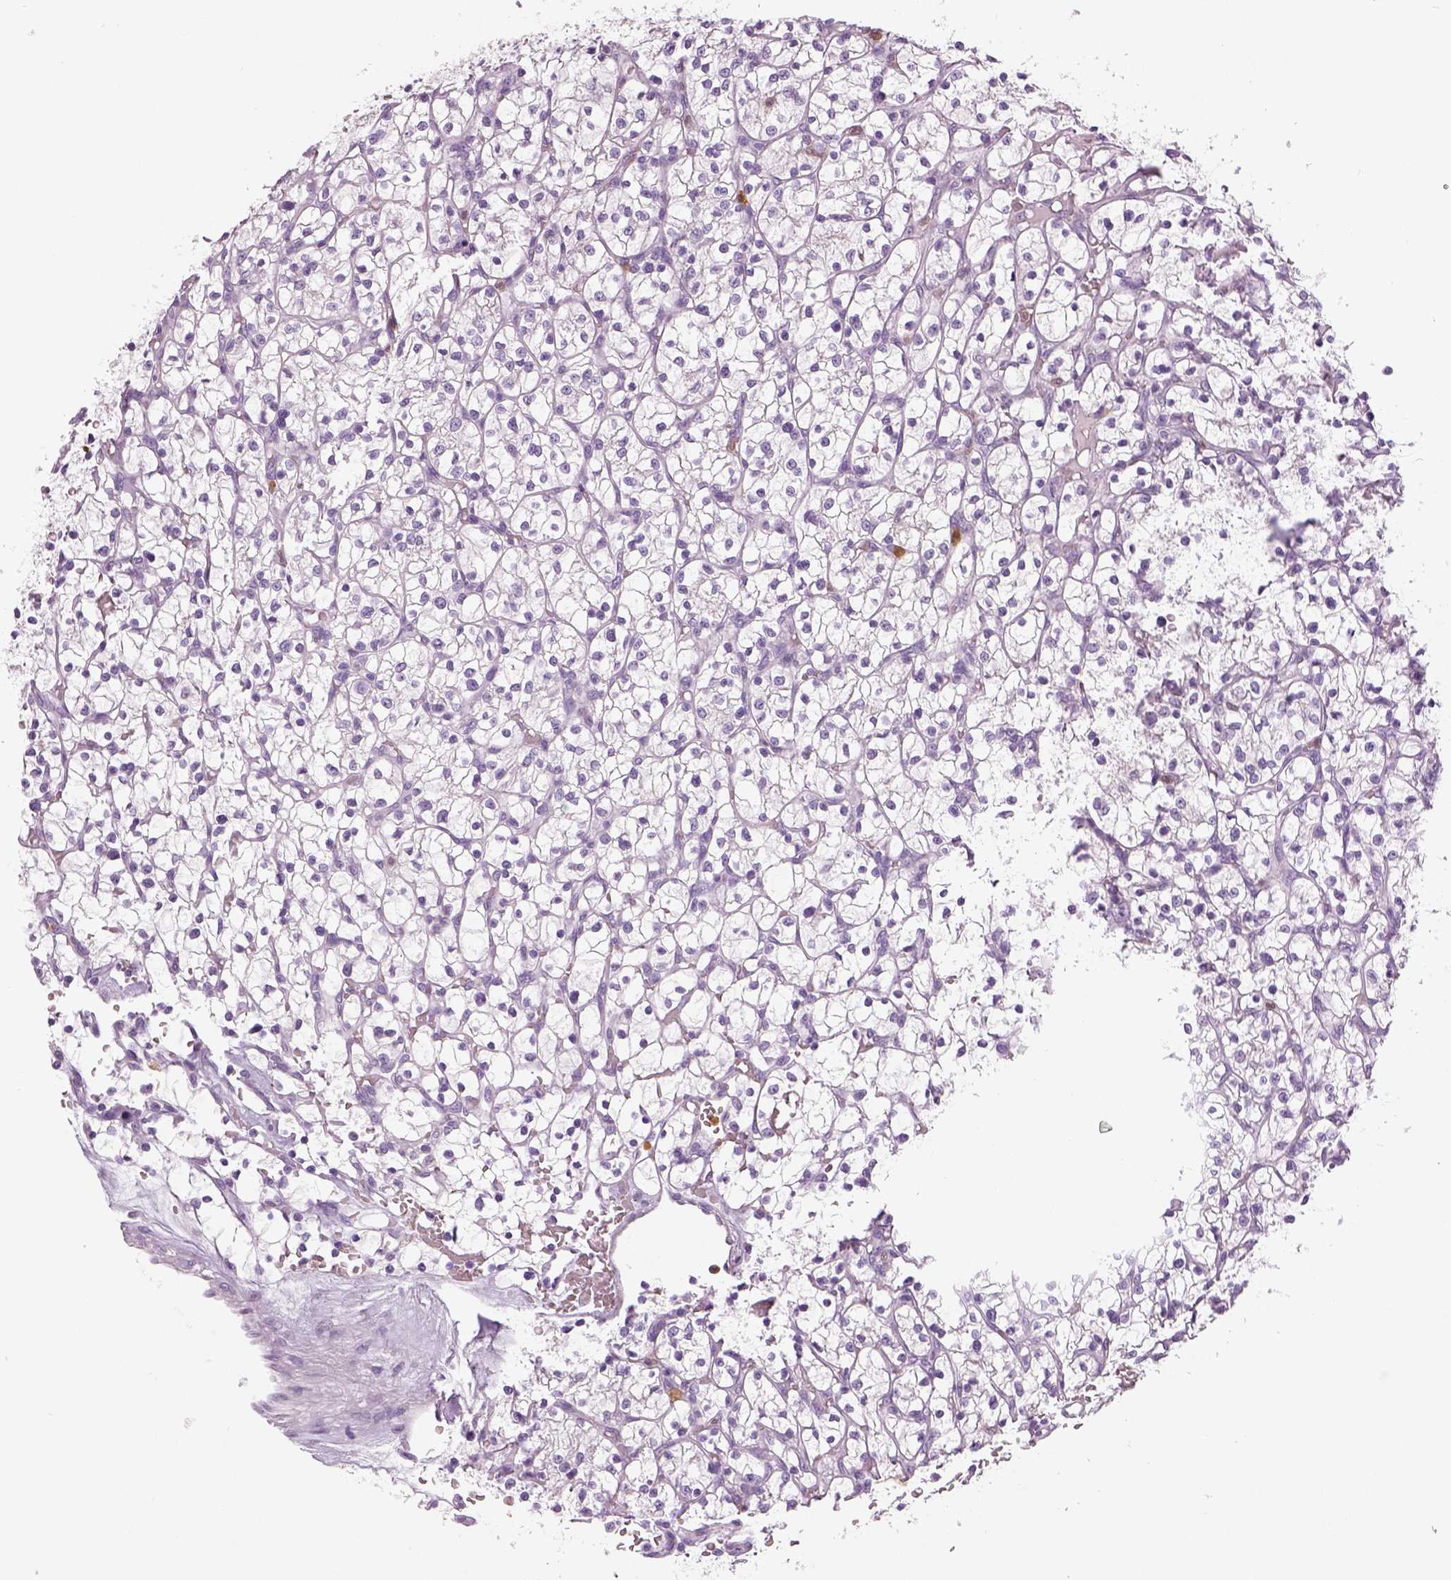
{"staining": {"intensity": "negative", "quantity": "none", "location": "none"}, "tissue": "renal cancer", "cell_type": "Tumor cells", "image_type": "cancer", "snomed": [{"axis": "morphology", "description": "Adenocarcinoma, NOS"}, {"axis": "topography", "description": "Kidney"}], "caption": "Immunohistochemistry histopathology image of neoplastic tissue: adenocarcinoma (renal) stained with DAB shows no significant protein positivity in tumor cells. (DAB immunohistochemistry with hematoxylin counter stain).", "gene": "NECAB2", "patient": {"sex": "female", "age": 64}}